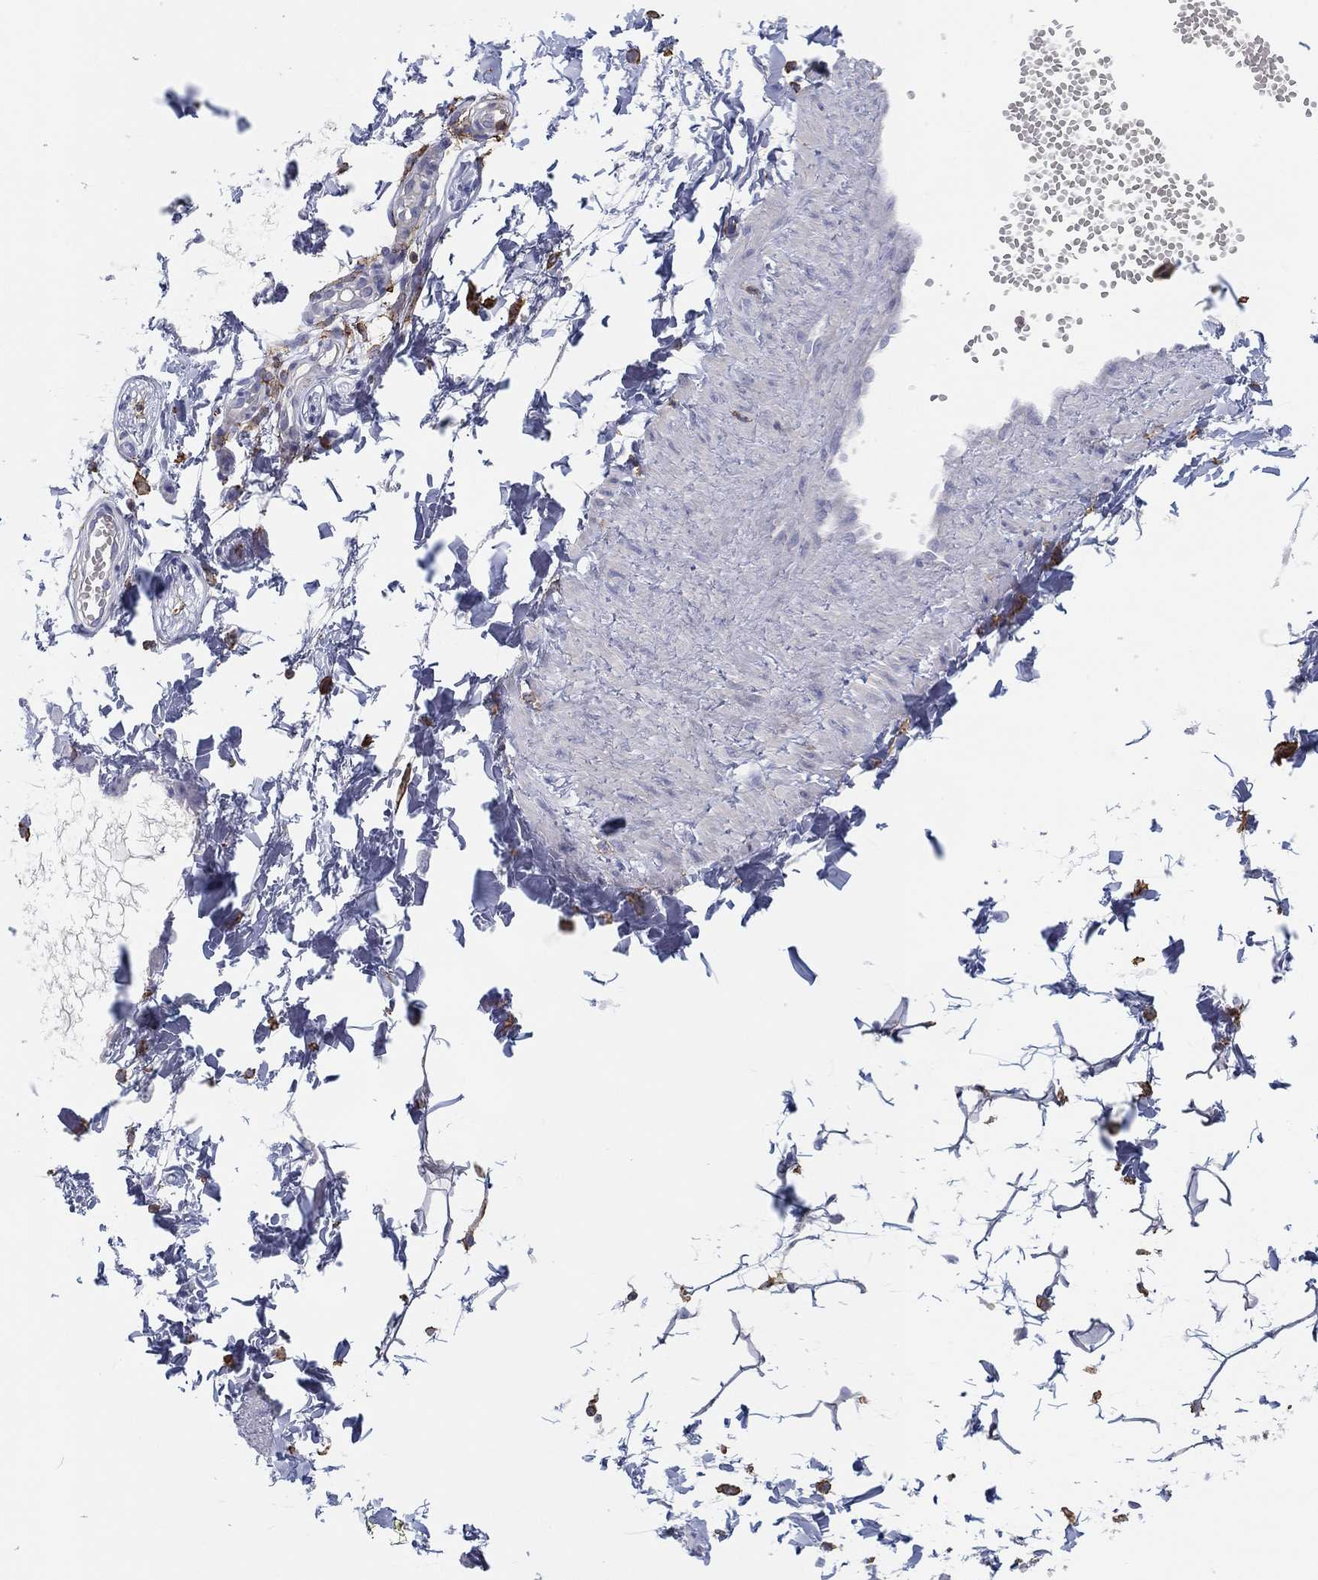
{"staining": {"intensity": "negative", "quantity": "none", "location": "none"}, "tissue": "adipose tissue", "cell_type": "Adipocytes", "image_type": "normal", "snomed": [{"axis": "morphology", "description": "Normal tissue, NOS"}, {"axis": "topography", "description": "Smooth muscle"}, {"axis": "topography", "description": "Peripheral nerve tissue"}], "caption": "A high-resolution photomicrograph shows IHC staining of benign adipose tissue, which reveals no significant expression in adipocytes.", "gene": "SELPLG", "patient": {"sex": "male", "age": 22}}